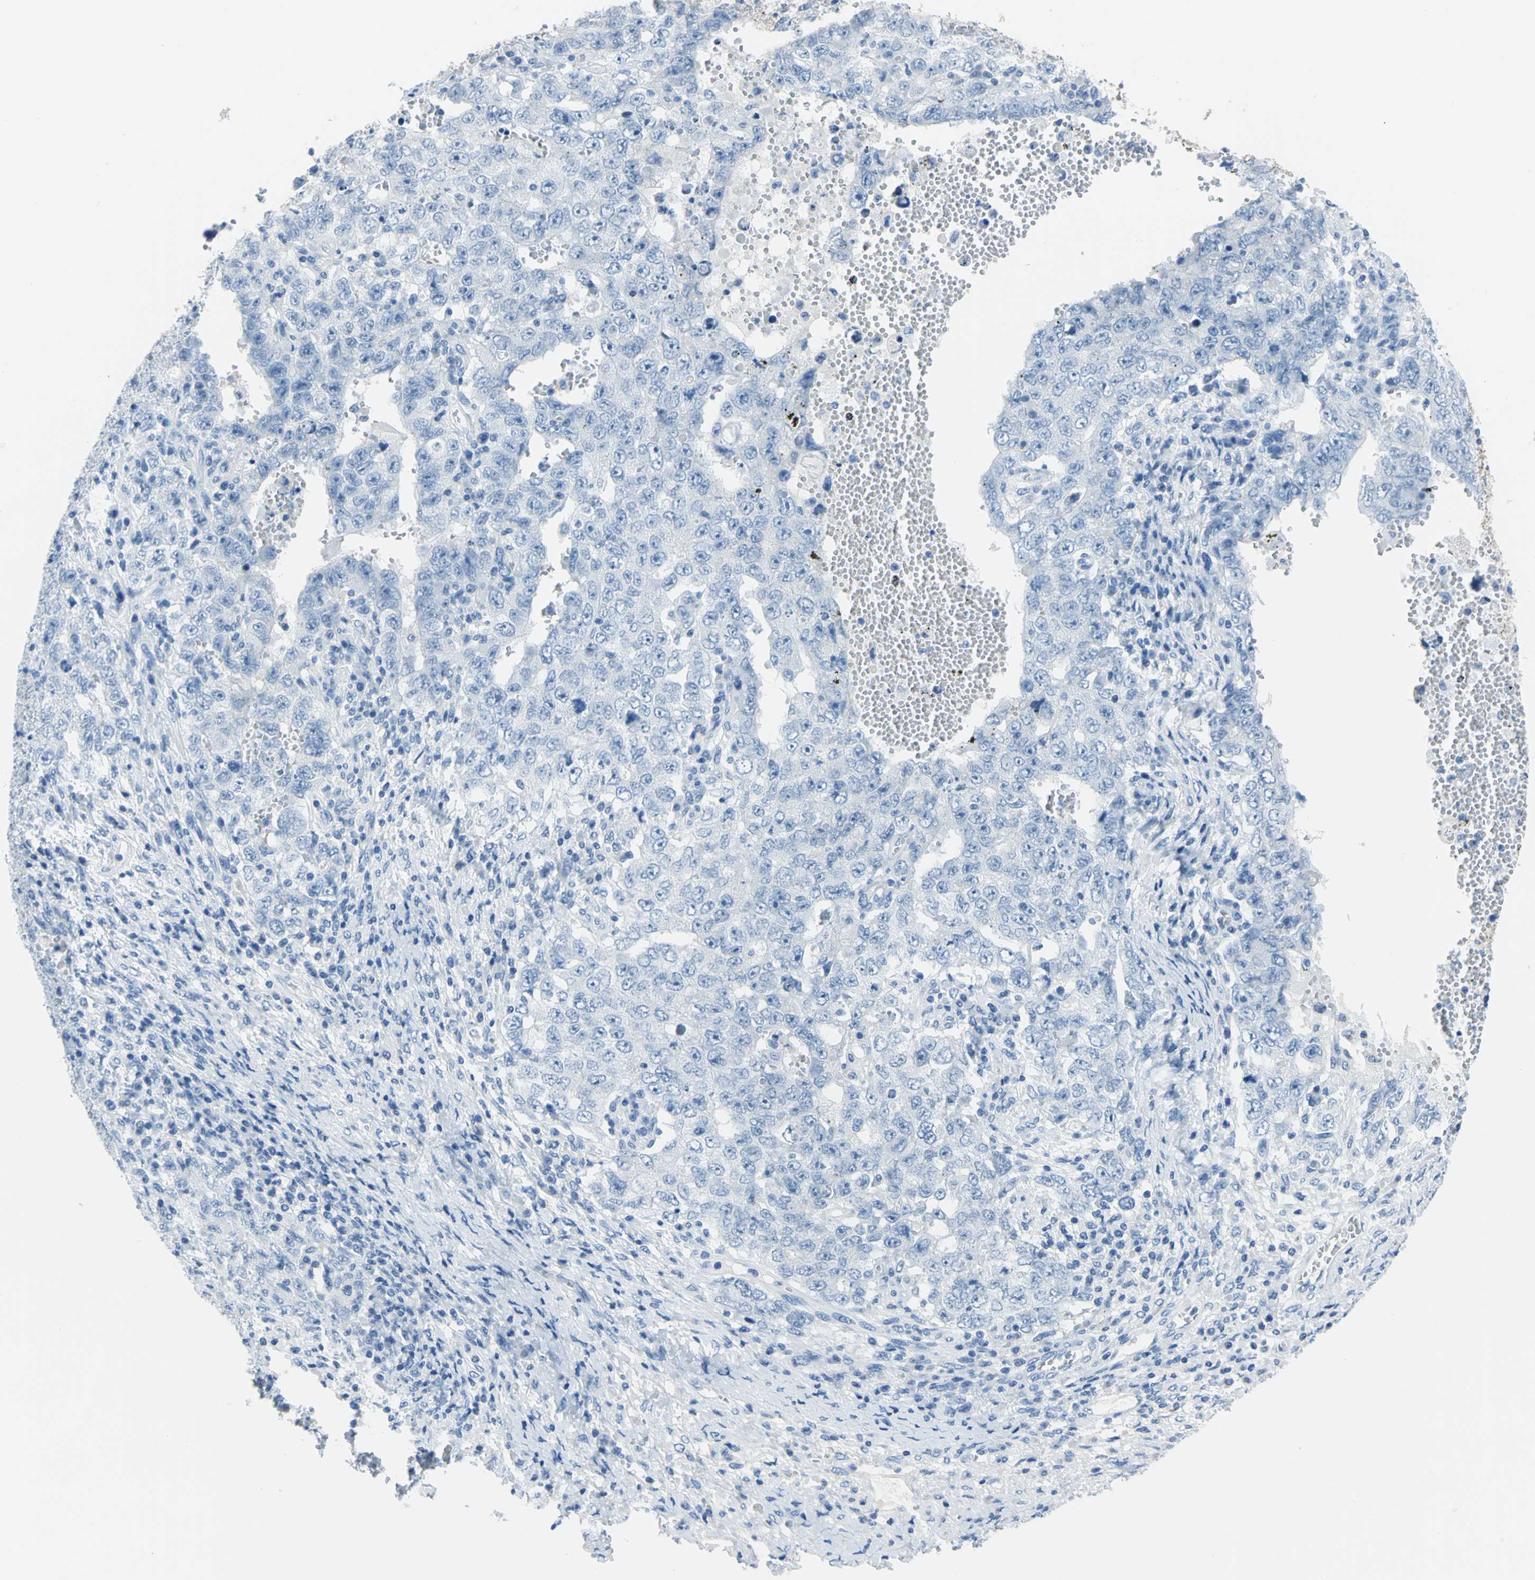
{"staining": {"intensity": "negative", "quantity": "none", "location": "none"}, "tissue": "testis cancer", "cell_type": "Tumor cells", "image_type": "cancer", "snomed": [{"axis": "morphology", "description": "Carcinoma, Embryonal, NOS"}, {"axis": "topography", "description": "Testis"}], "caption": "High power microscopy histopathology image of an immunohistochemistry (IHC) image of testis cancer, revealing no significant positivity in tumor cells.", "gene": "PKLR", "patient": {"sex": "male", "age": 26}}